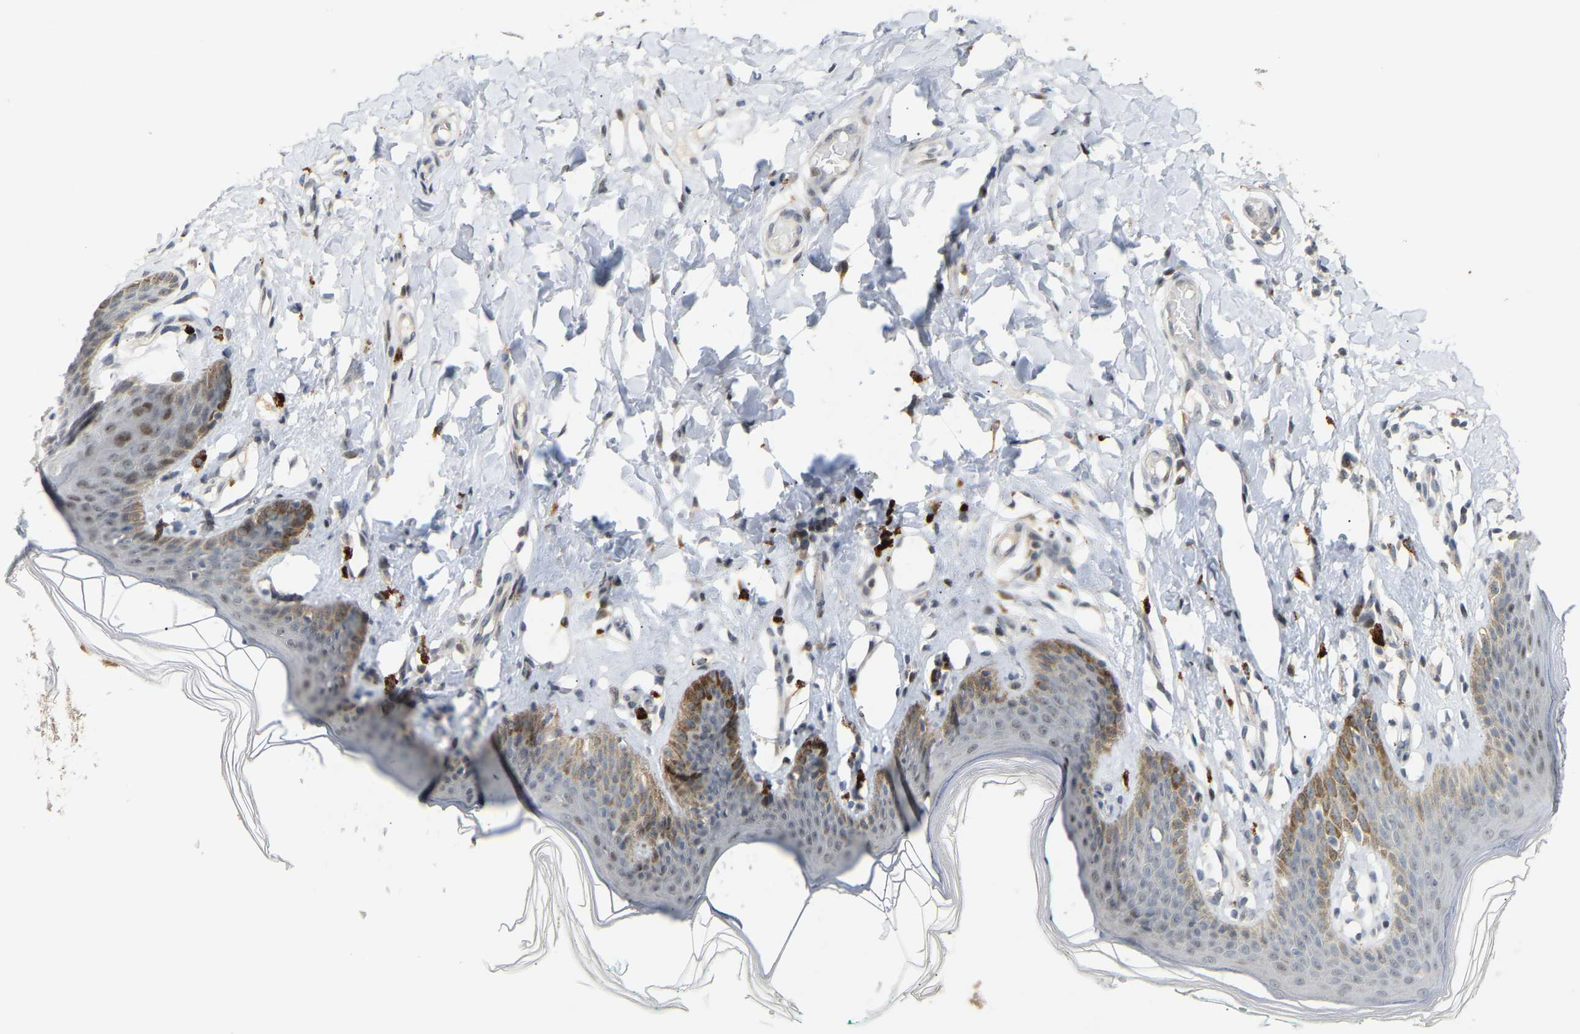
{"staining": {"intensity": "weak", "quantity": "<25%", "location": "cytoplasmic/membranous,nuclear"}, "tissue": "skin", "cell_type": "Epidermal cells", "image_type": "normal", "snomed": [{"axis": "morphology", "description": "Normal tissue, NOS"}, {"axis": "topography", "description": "Vulva"}], "caption": "Micrograph shows no protein expression in epidermal cells of unremarkable skin. The staining is performed using DAB brown chromogen with nuclei counter-stained in using hematoxylin.", "gene": "PTPN4", "patient": {"sex": "female", "age": 66}}